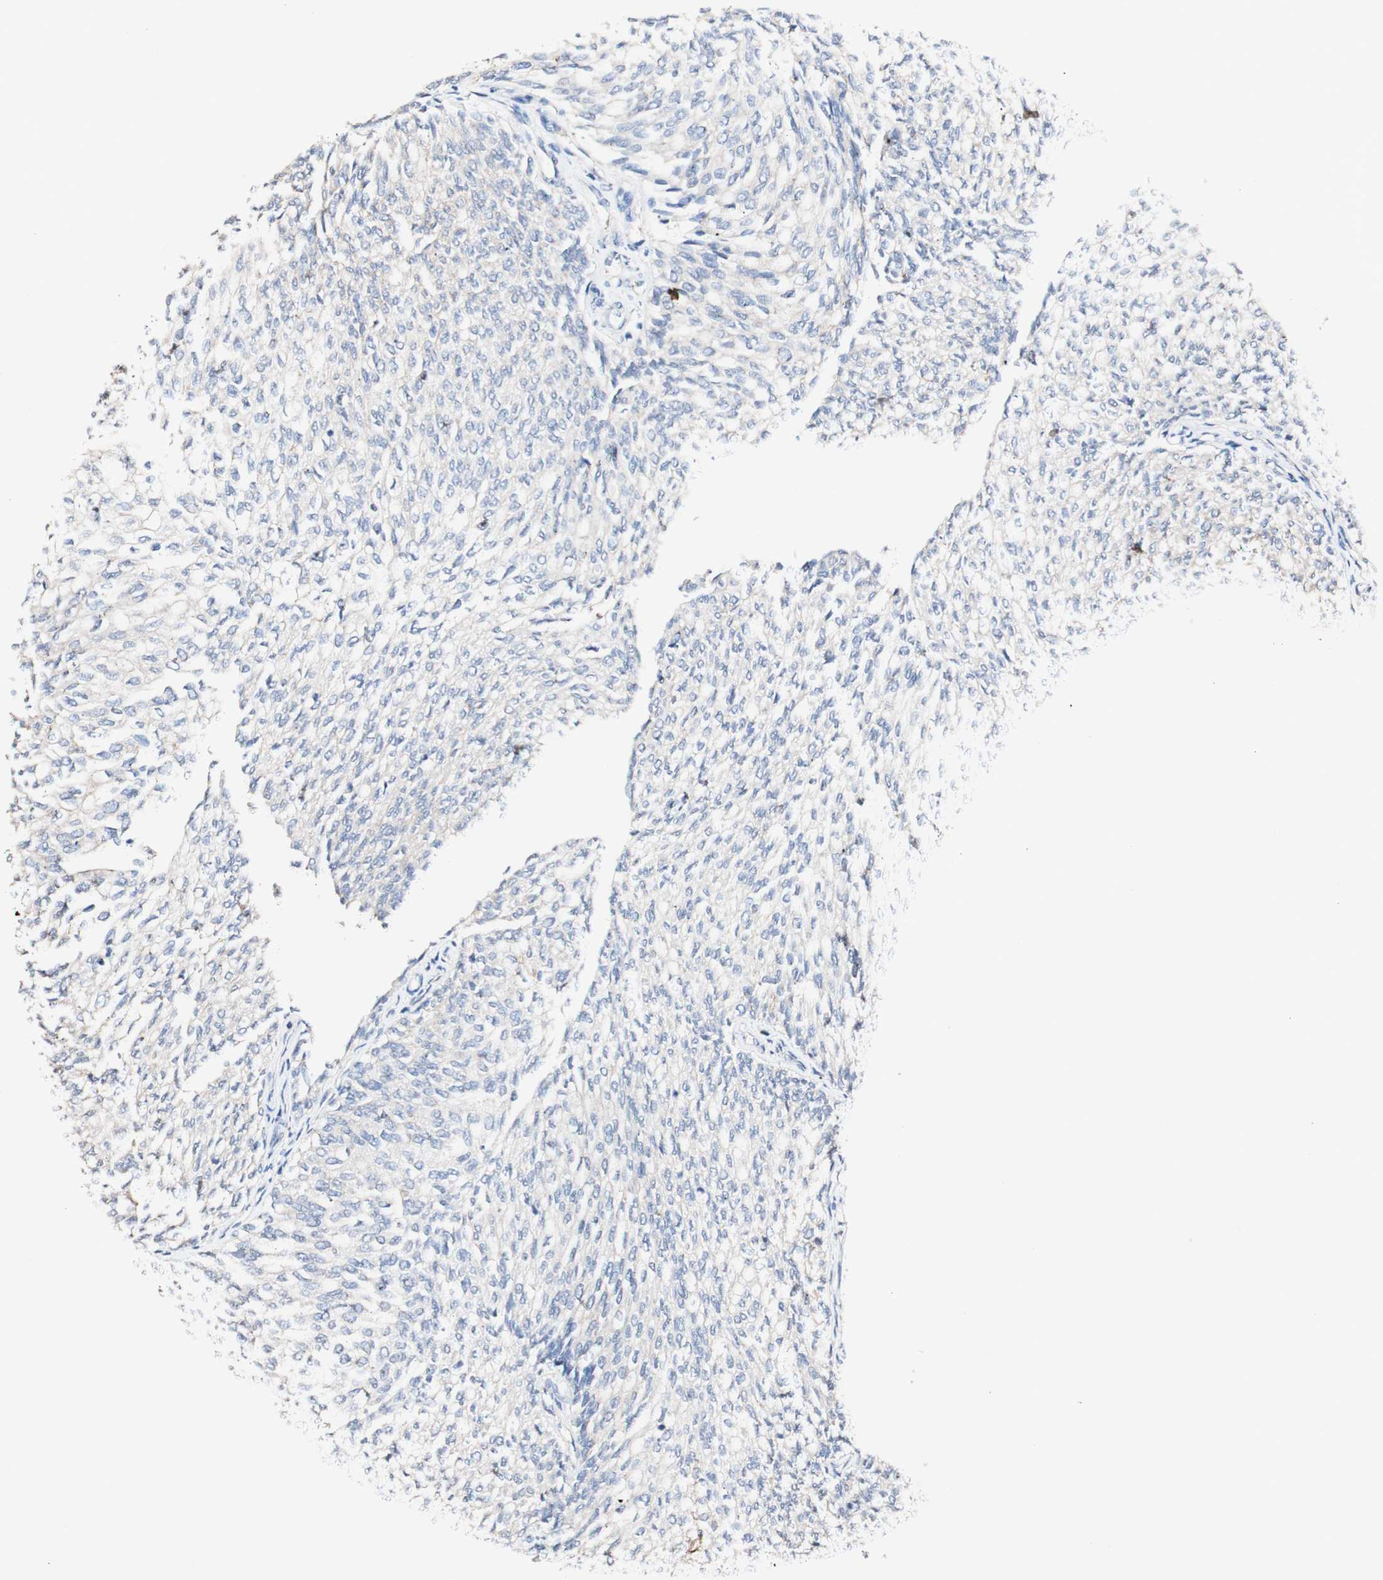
{"staining": {"intensity": "moderate", "quantity": "<25%", "location": "cytoplasmic/membranous"}, "tissue": "urothelial cancer", "cell_type": "Tumor cells", "image_type": "cancer", "snomed": [{"axis": "morphology", "description": "Urothelial carcinoma, Low grade"}, {"axis": "topography", "description": "Urinary bladder"}], "caption": "A photomicrograph of urothelial cancer stained for a protein displays moderate cytoplasmic/membranous brown staining in tumor cells. The protein of interest is stained brown, and the nuclei are stained in blue (DAB (3,3'-diaminobenzidine) IHC with brightfield microscopy, high magnification).", "gene": "DSC2", "patient": {"sex": "female", "age": 79}}